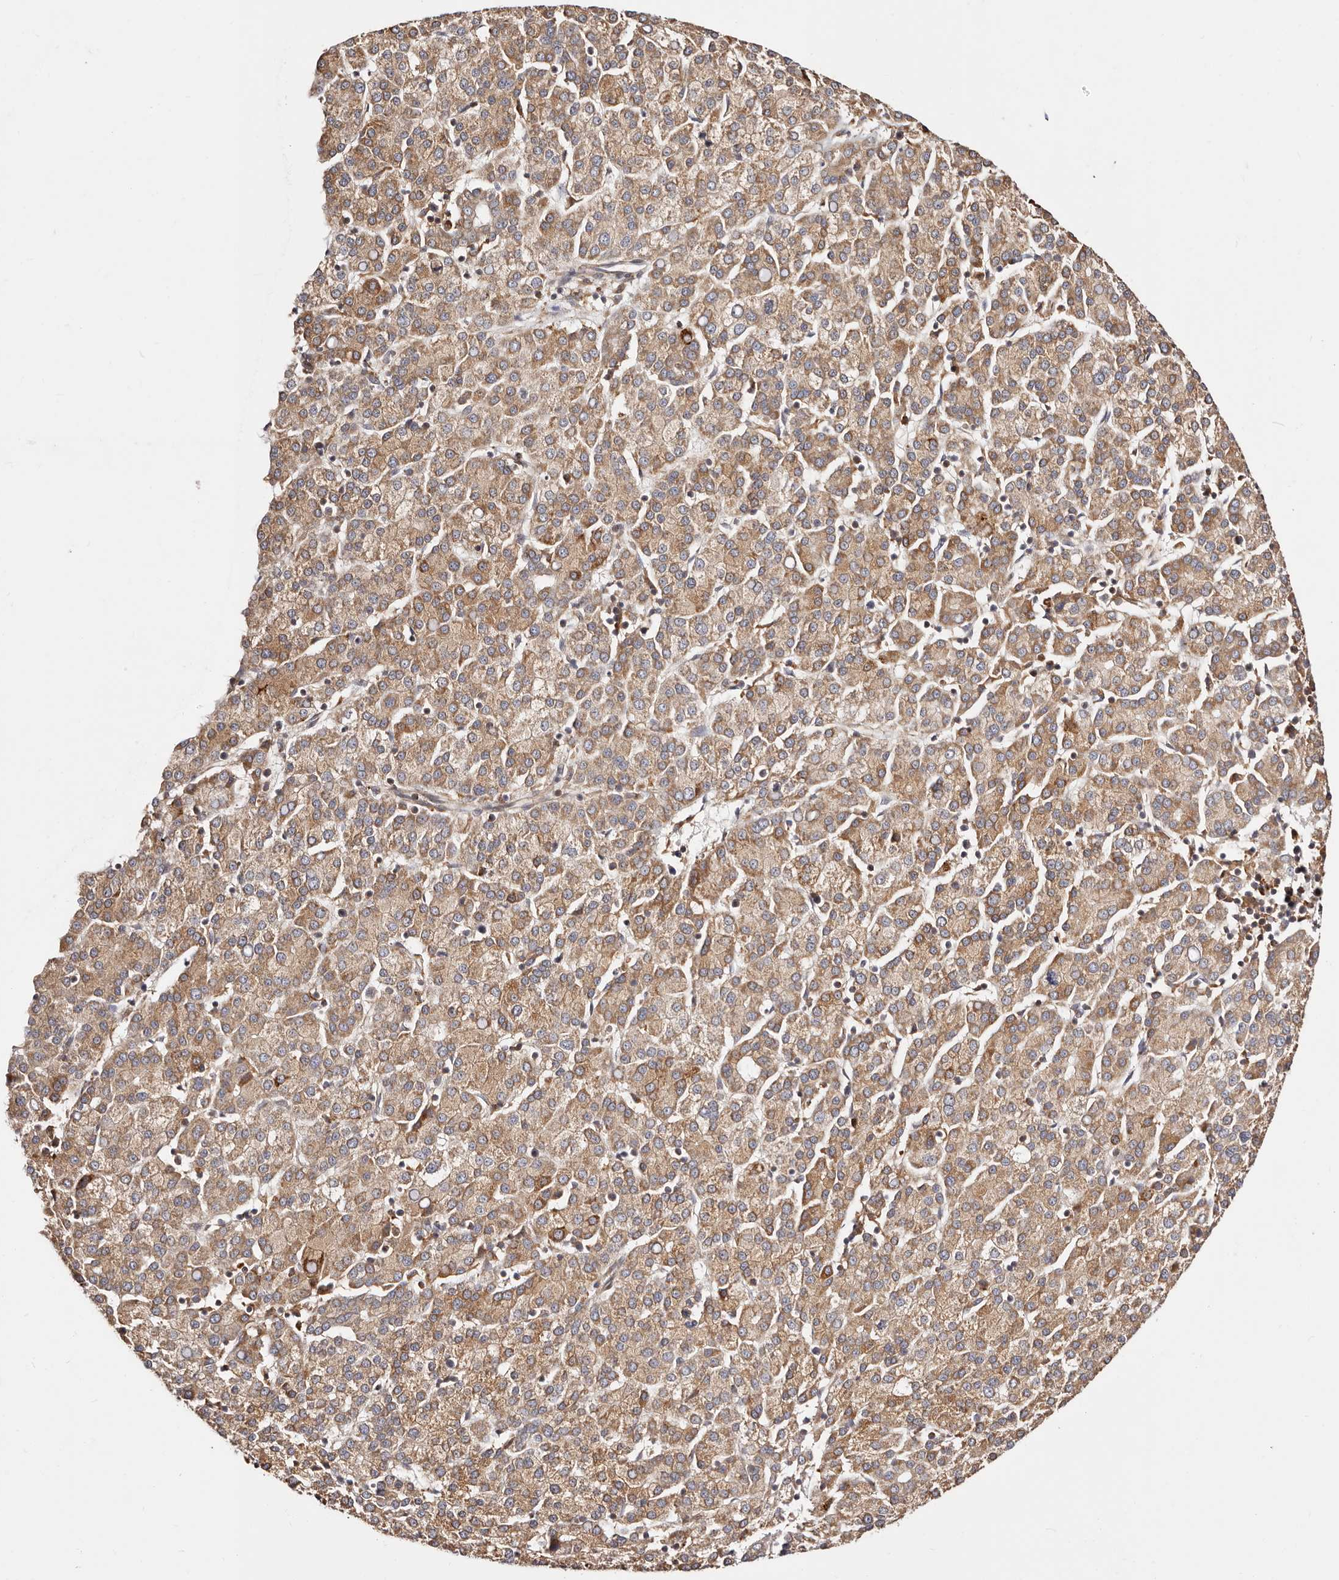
{"staining": {"intensity": "moderate", "quantity": ">75%", "location": "cytoplasmic/membranous"}, "tissue": "liver cancer", "cell_type": "Tumor cells", "image_type": "cancer", "snomed": [{"axis": "morphology", "description": "Carcinoma, Hepatocellular, NOS"}, {"axis": "topography", "description": "Liver"}], "caption": "Moderate cytoplasmic/membranous expression is identified in approximately >75% of tumor cells in liver hepatocellular carcinoma.", "gene": "MAPK1", "patient": {"sex": "female", "age": 58}}